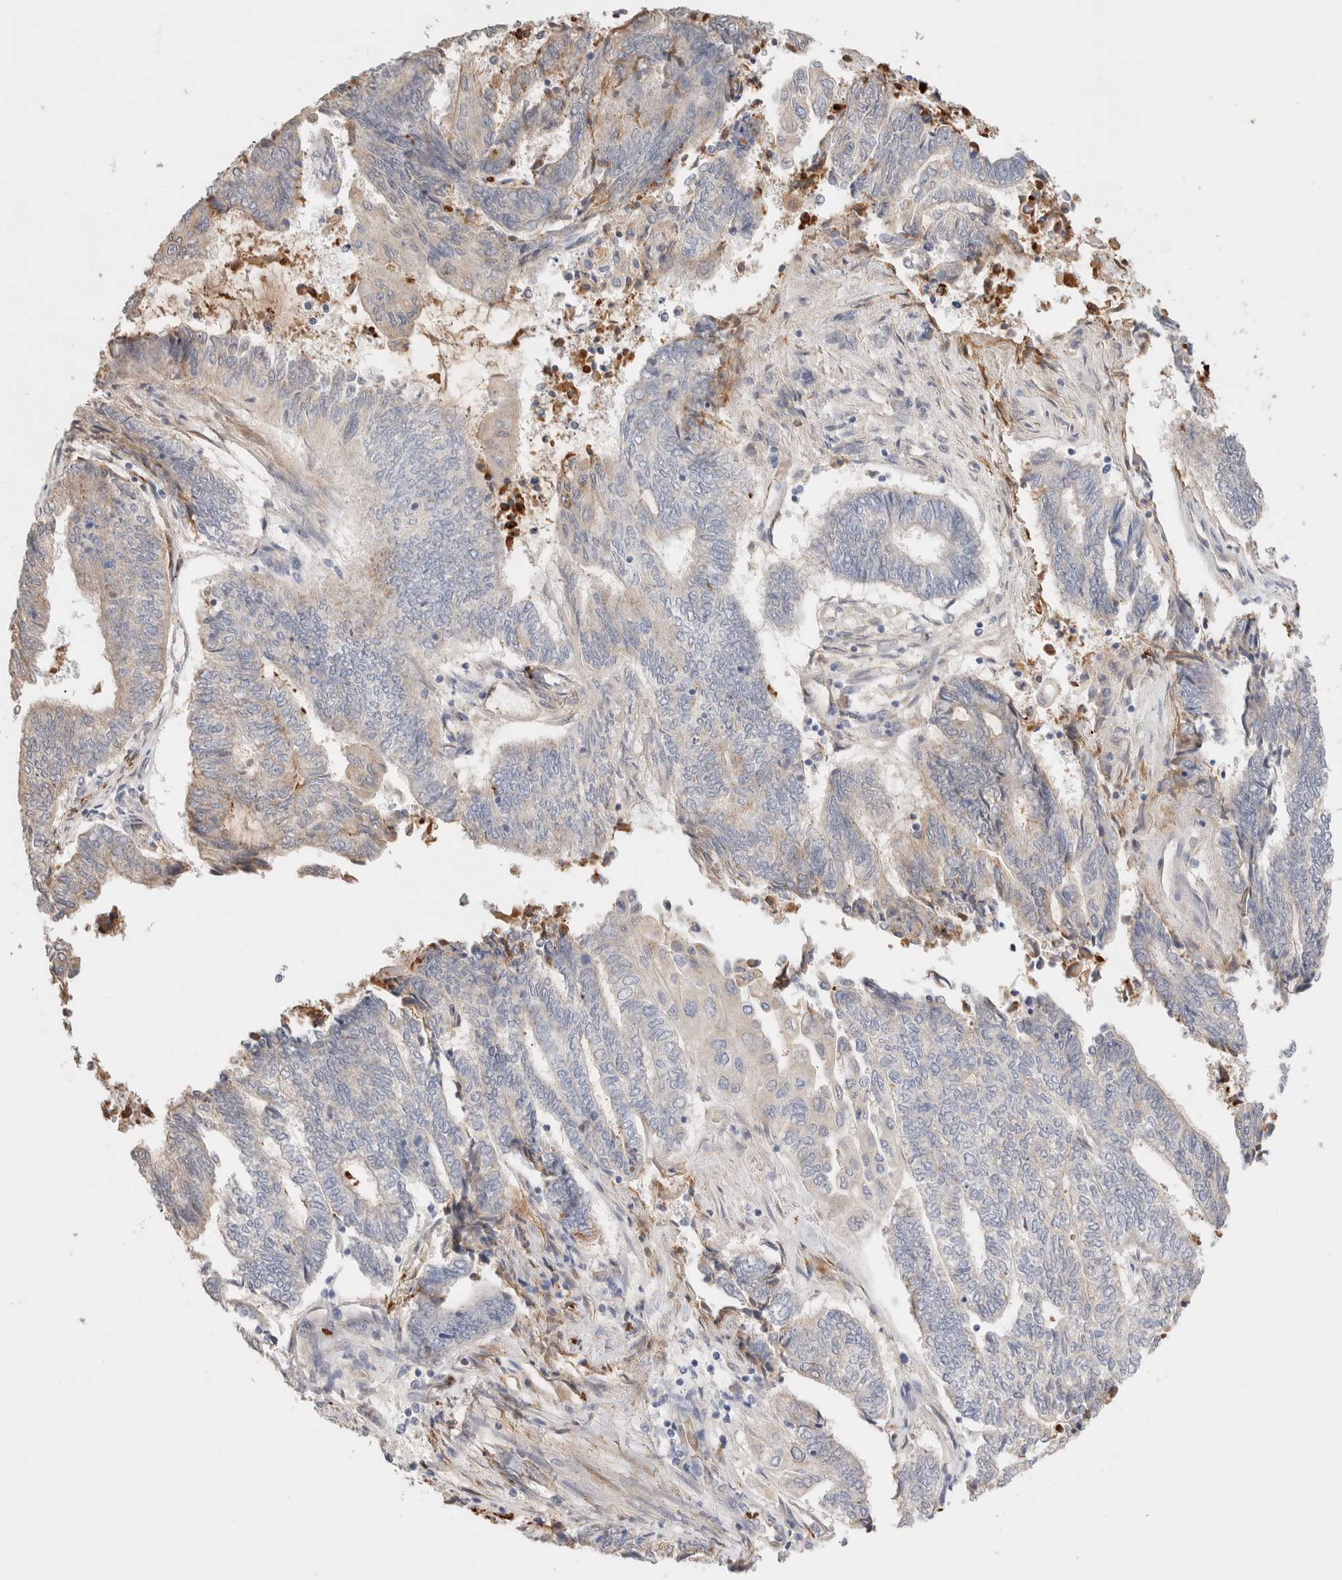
{"staining": {"intensity": "negative", "quantity": "none", "location": "none"}, "tissue": "endometrial cancer", "cell_type": "Tumor cells", "image_type": "cancer", "snomed": [{"axis": "morphology", "description": "Adenocarcinoma, NOS"}, {"axis": "topography", "description": "Uterus"}, {"axis": "topography", "description": "Endometrium"}], "caption": "Tumor cells show no significant protein expression in adenocarcinoma (endometrial). (Brightfield microscopy of DAB (3,3'-diaminobenzidine) immunohistochemistry (IHC) at high magnification).", "gene": "PROS1", "patient": {"sex": "female", "age": 70}}